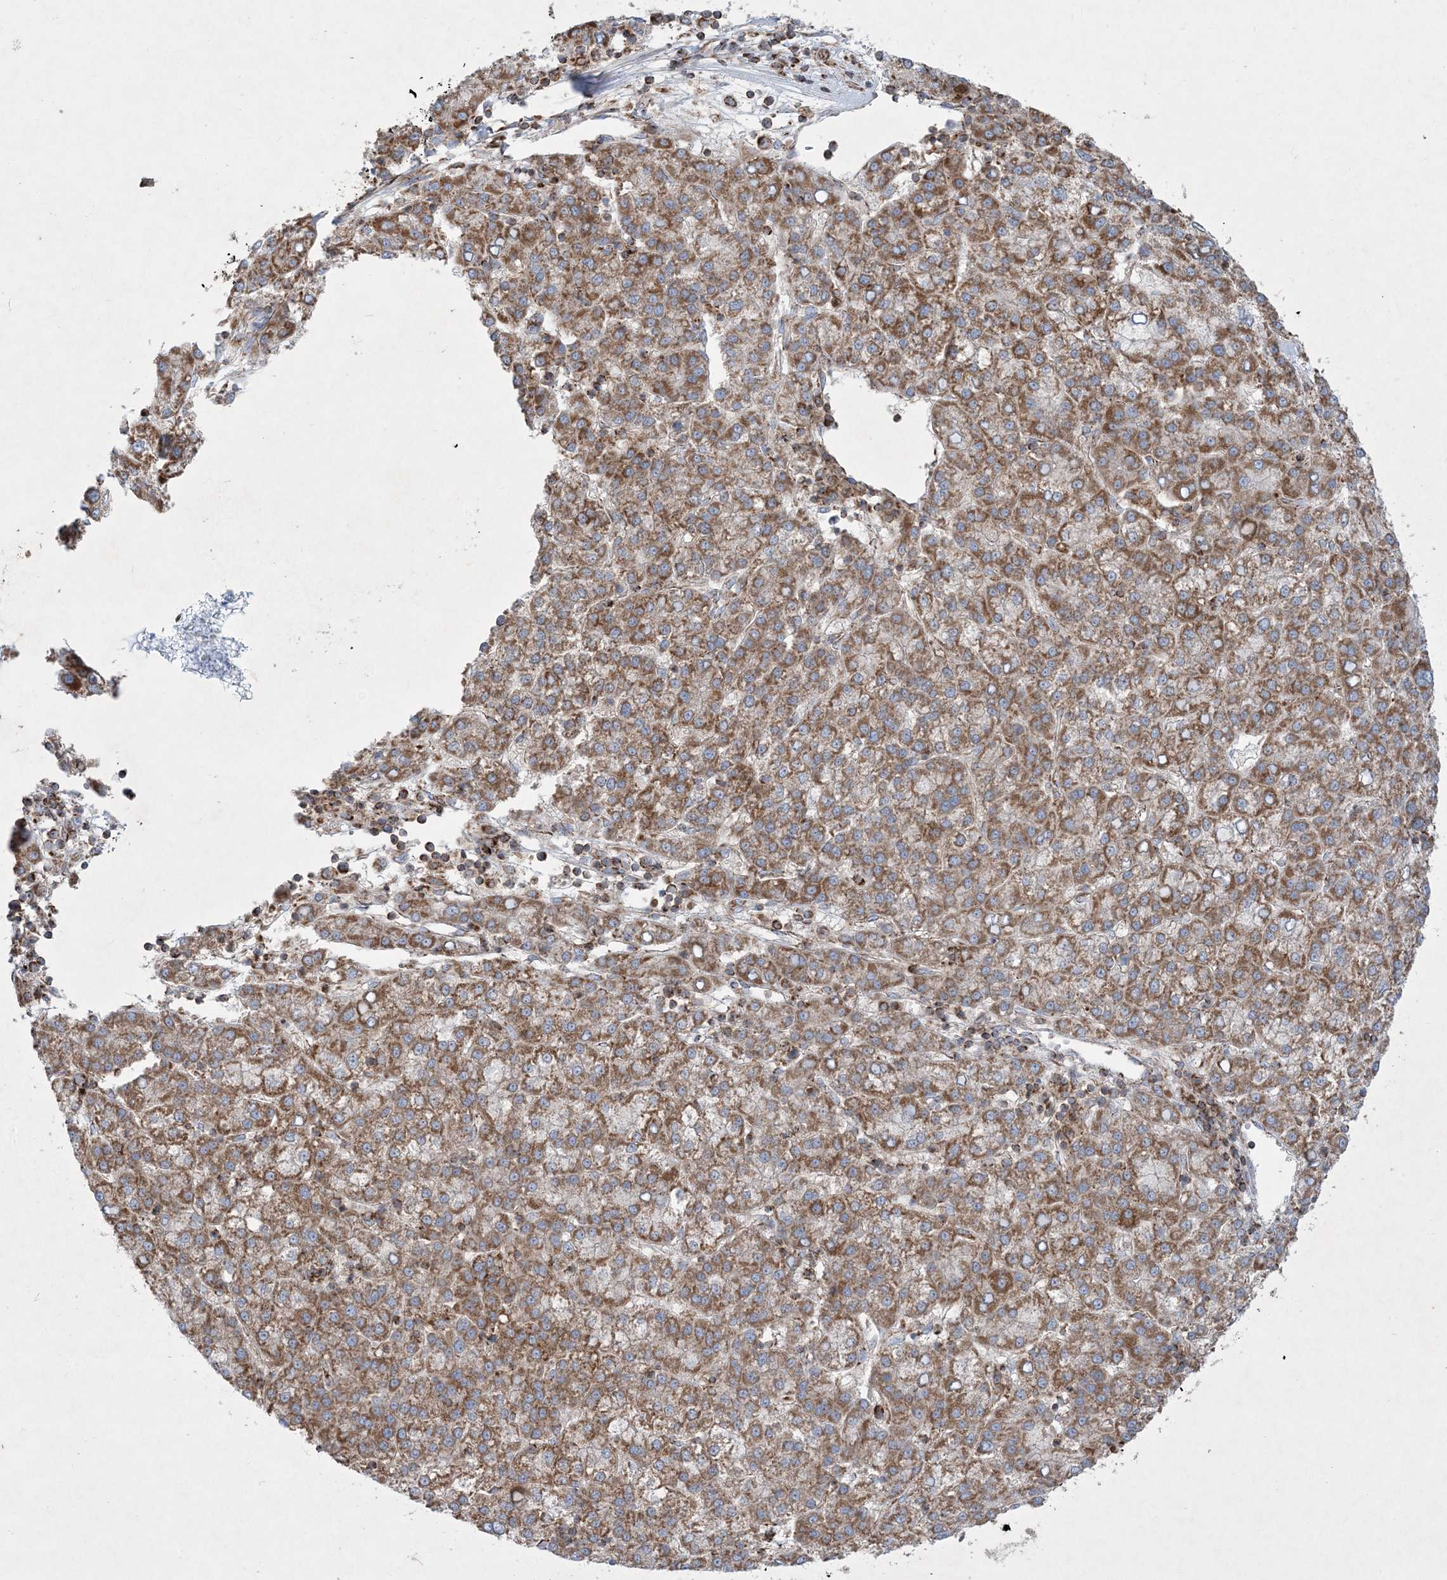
{"staining": {"intensity": "moderate", "quantity": ">75%", "location": "cytoplasmic/membranous"}, "tissue": "liver cancer", "cell_type": "Tumor cells", "image_type": "cancer", "snomed": [{"axis": "morphology", "description": "Carcinoma, Hepatocellular, NOS"}, {"axis": "topography", "description": "Liver"}], "caption": "This micrograph exhibits IHC staining of human liver cancer (hepatocellular carcinoma), with medium moderate cytoplasmic/membranous positivity in about >75% of tumor cells.", "gene": "BEND4", "patient": {"sex": "female", "age": 58}}